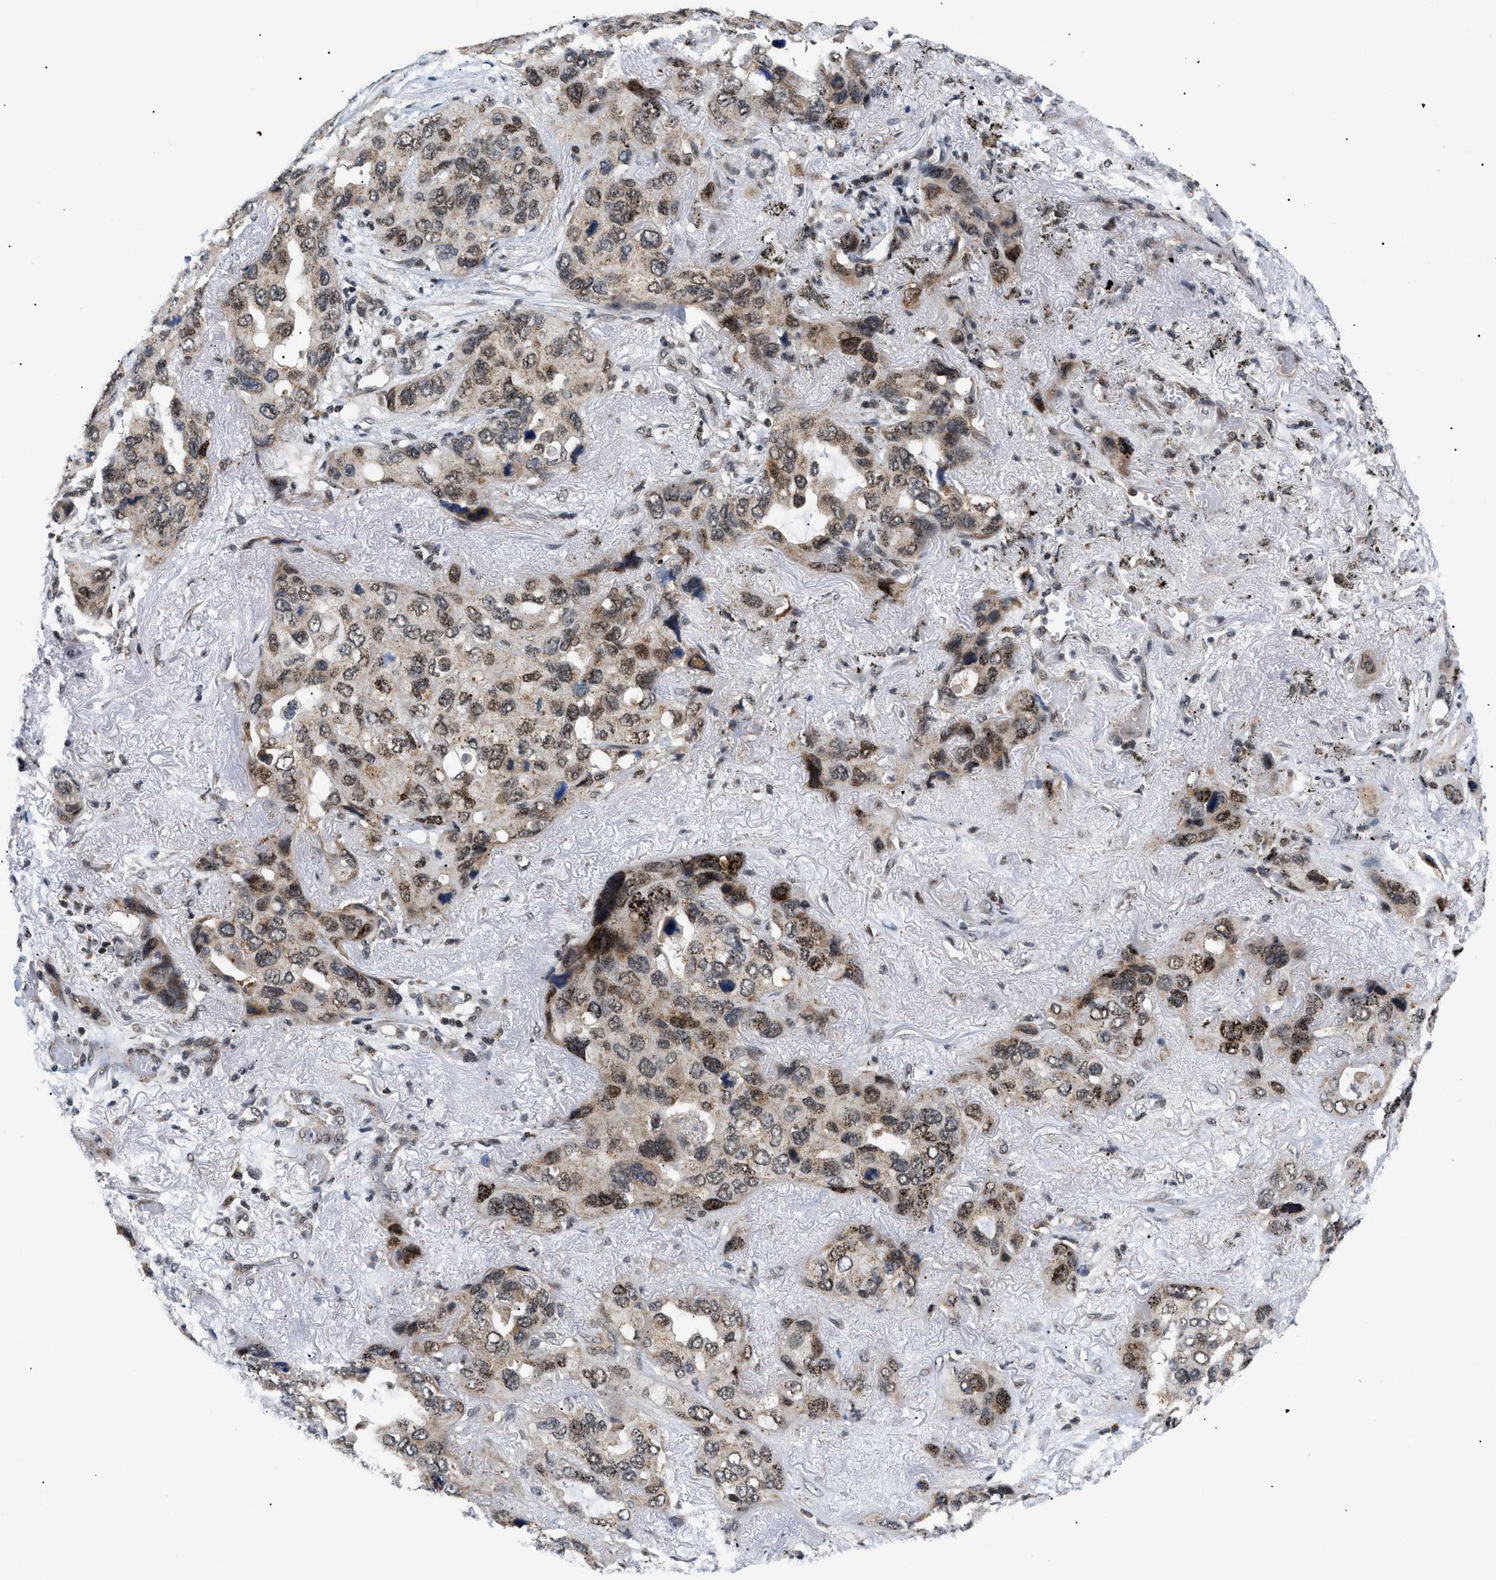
{"staining": {"intensity": "weak", "quantity": ">75%", "location": "cytoplasmic/membranous"}, "tissue": "lung cancer", "cell_type": "Tumor cells", "image_type": "cancer", "snomed": [{"axis": "morphology", "description": "Squamous cell carcinoma, NOS"}, {"axis": "topography", "description": "Lung"}], "caption": "There is low levels of weak cytoplasmic/membranous staining in tumor cells of squamous cell carcinoma (lung), as demonstrated by immunohistochemical staining (brown color).", "gene": "ZBTB11", "patient": {"sex": "female", "age": 73}}